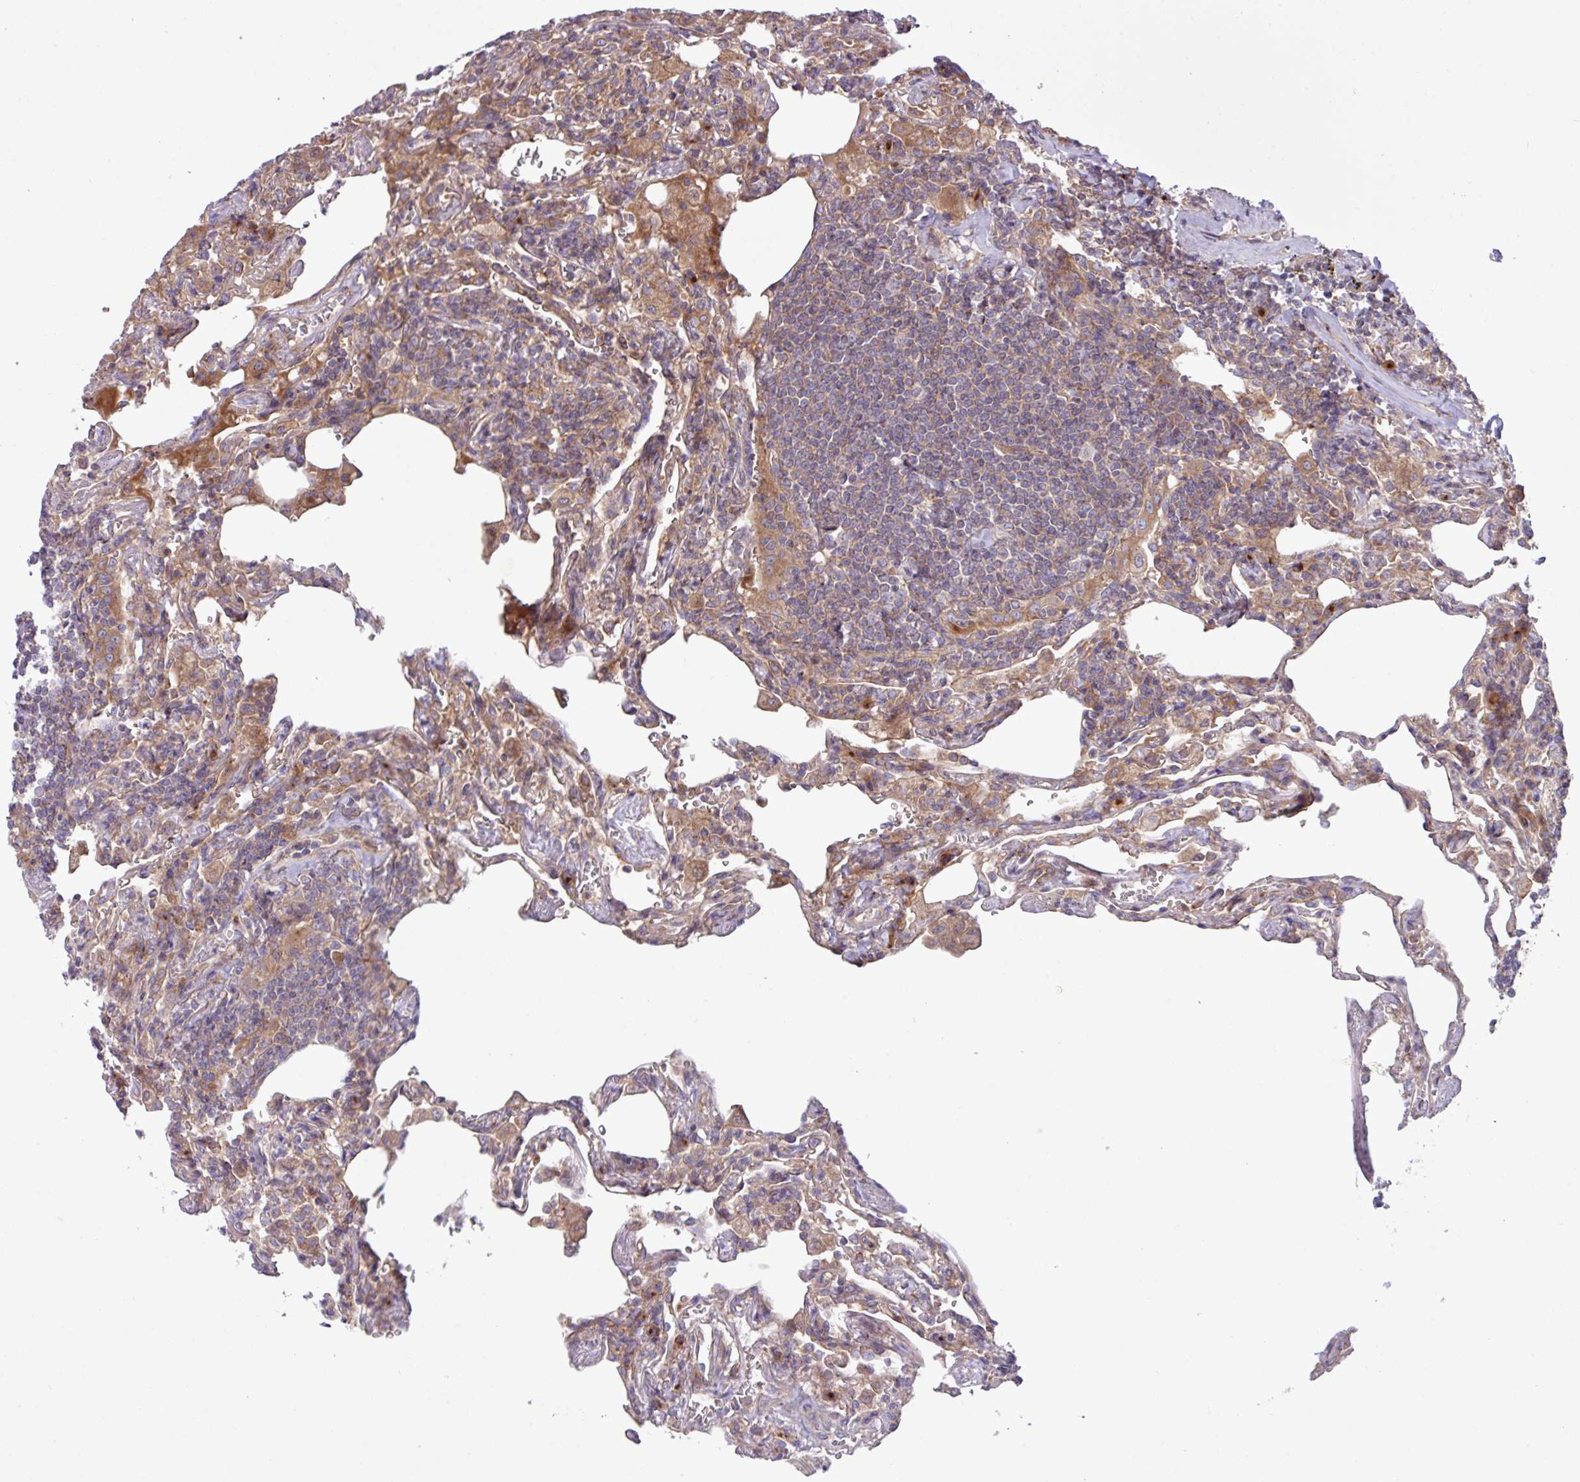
{"staining": {"intensity": "negative", "quantity": "none", "location": "none"}, "tissue": "lymphoma", "cell_type": "Tumor cells", "image_type": "cancer", "snomed": [{"axis": "morphology", "description": "Malignant lymphoma, non-Hodgkin's type, Low grade"}, {"axis": "topography", "description": "Lung"}], "caption": "The IHC image has no significant expression in tumor cells of lymphoma tissue.", "gene": "RAB19", "patient": {"sex": "female", "age": 71}}